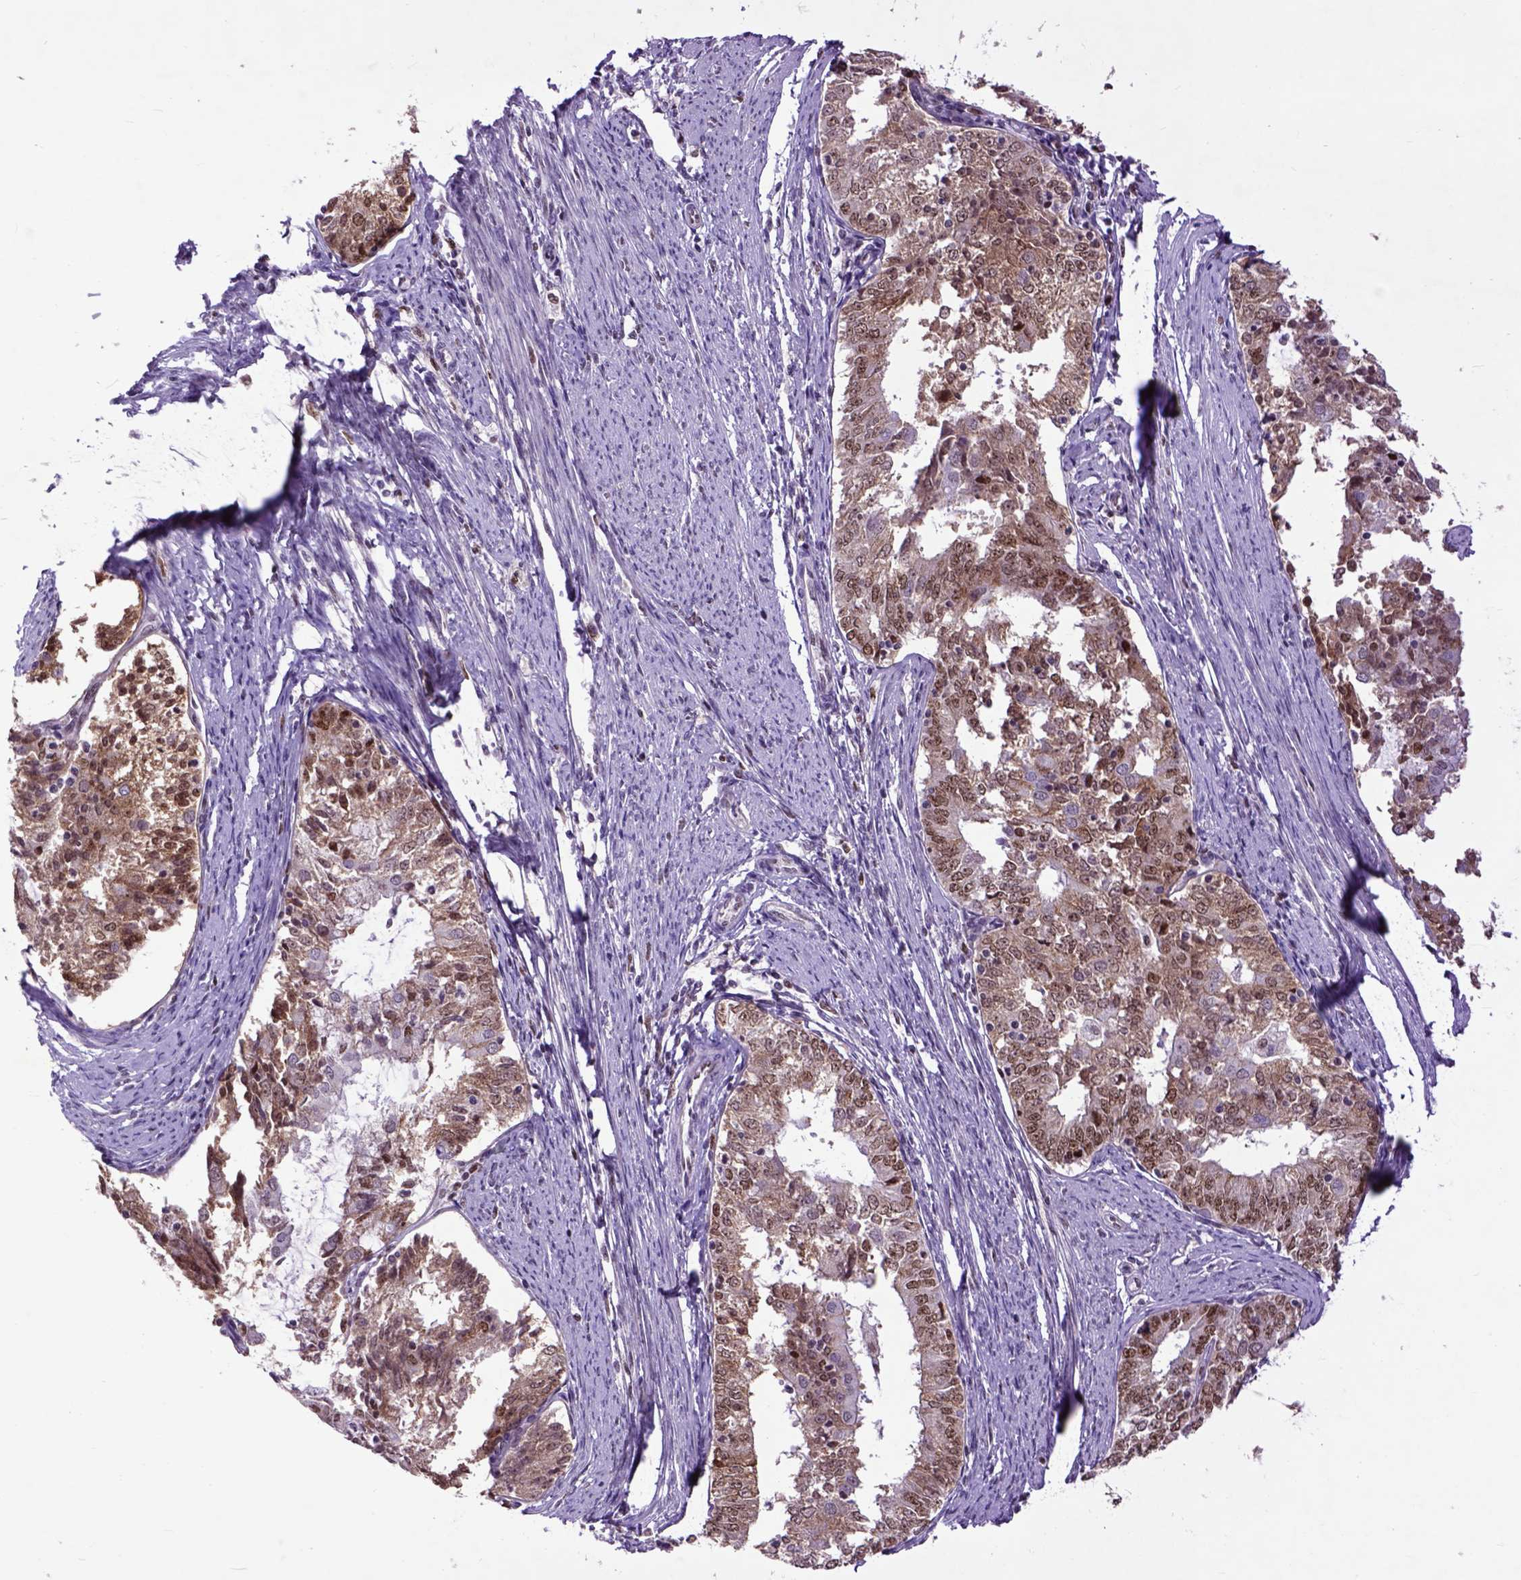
{"staining": {"intensity": "moderate", "quantity": ">75%", "location": "cytoplasmic/membranous,nuclear"}, "tissue": "endometrial cancer", "cell_type": "Tumor cells", "image_type": "cancer", "snomed": [{"axis": "morphology", "description": "Adenocarcinoma, NOS"}, {"axis": "topography", "description": "Endometrium"}], "caption": "The histopathology image reveals immunohistochemical staining of adenocarcinoma (endometrial). There is moderate cytoplasmic/membranous and nuclear expression is identified in approximately >75% of tumor cells.", "gene": "RCC2", "patient": {"sex": "female", "age": 57}}